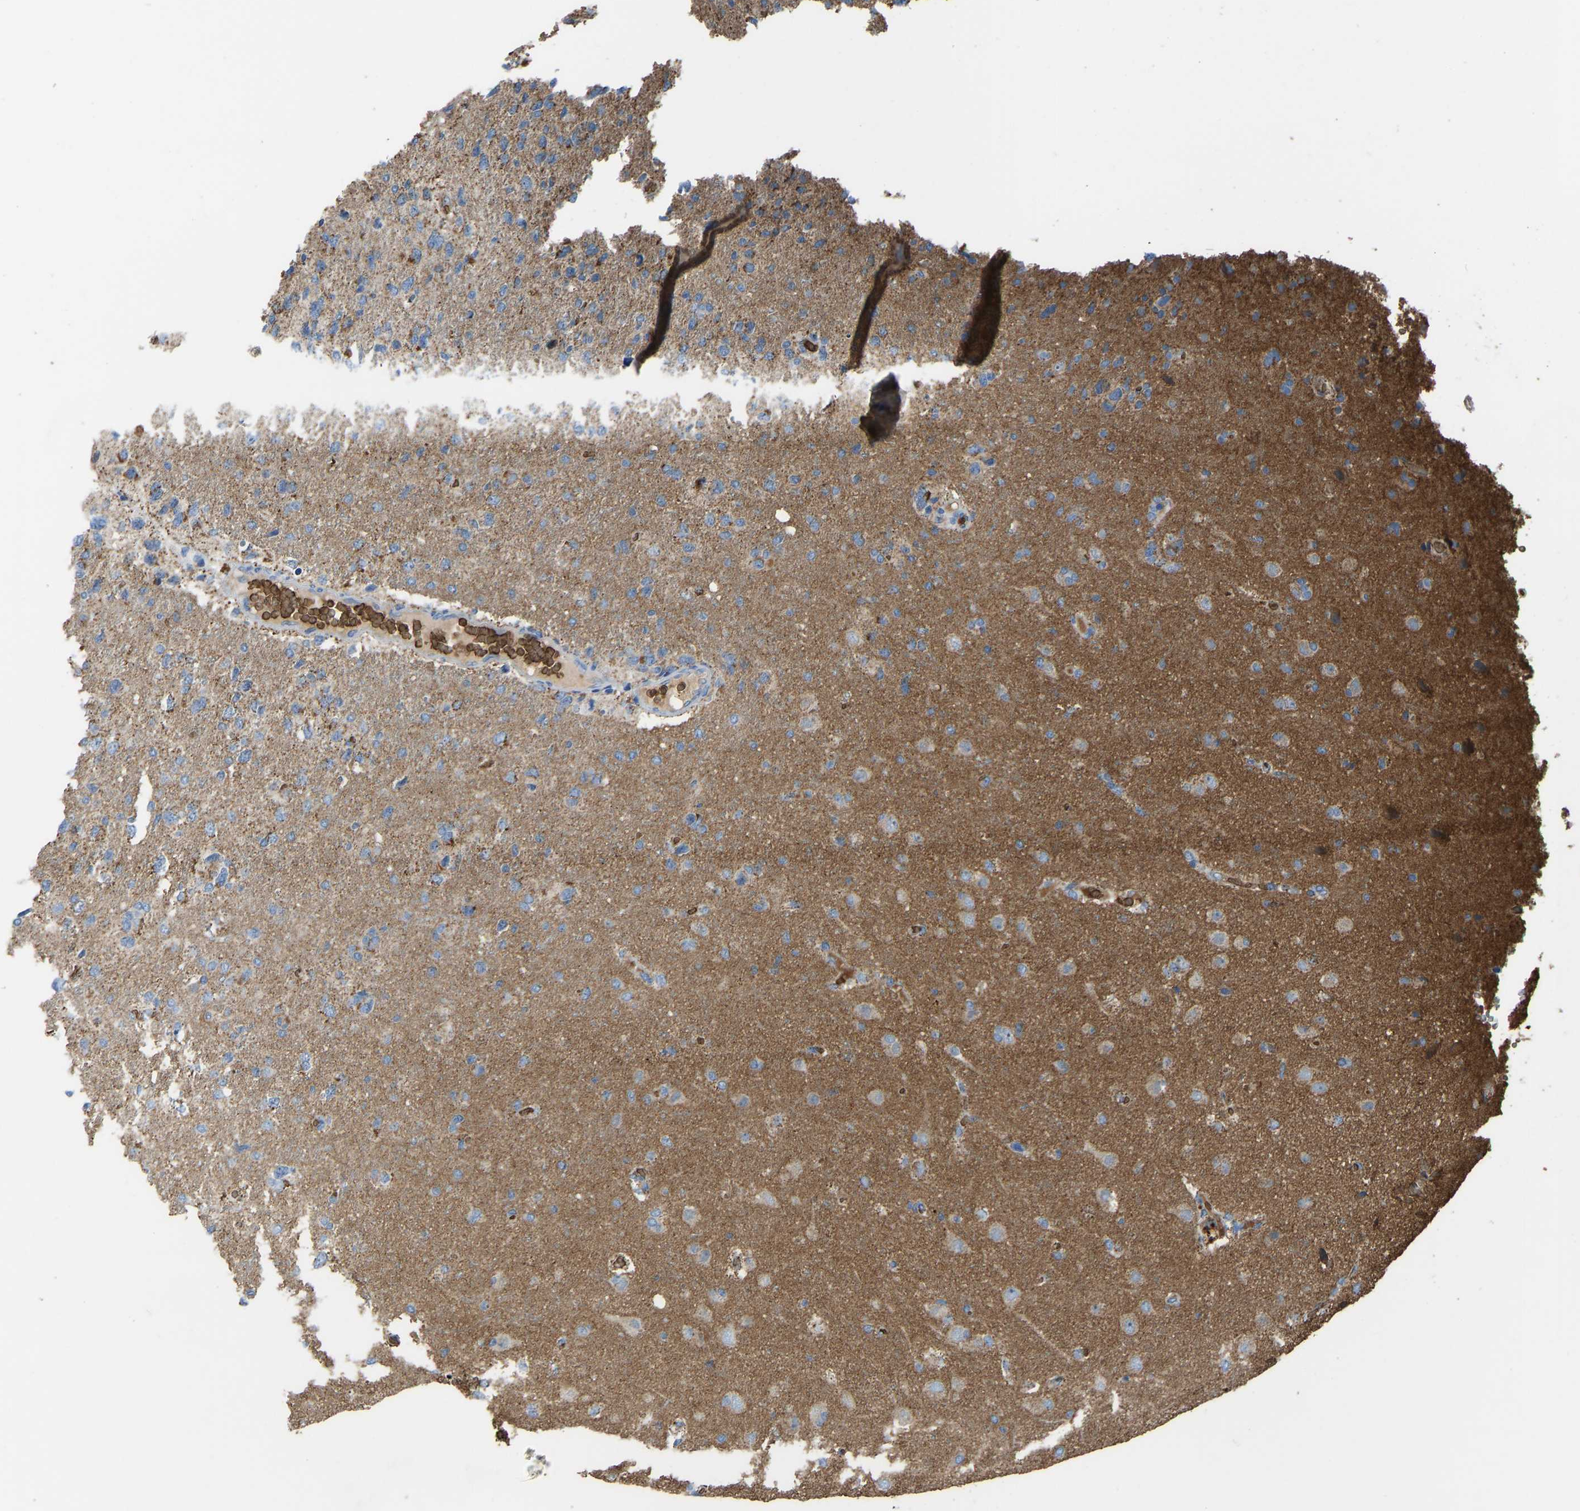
{"staining": {"intensity": "weak", "quantity": "25%-75%", "location": "cytoplasmic/membranous"}, "tissue": "glioma", "cell_type": "Tumor cells", "image_type": "cancer", "snomed": [{"axis": "morphology", "description": "Glioma, malignant, High grade"}, {"axis": "topography", "description": "Brain"}], "caption": "Protein staining by IHC exhibits weak cytoplasmic/membranous positivity in about 25%-75% of tumor cells in malignant glioma (high-grade). (IHC, brightfield microscopy, high magnification).", "gene": "PIGS", "patient": {"sex": "female", "age": 58}}